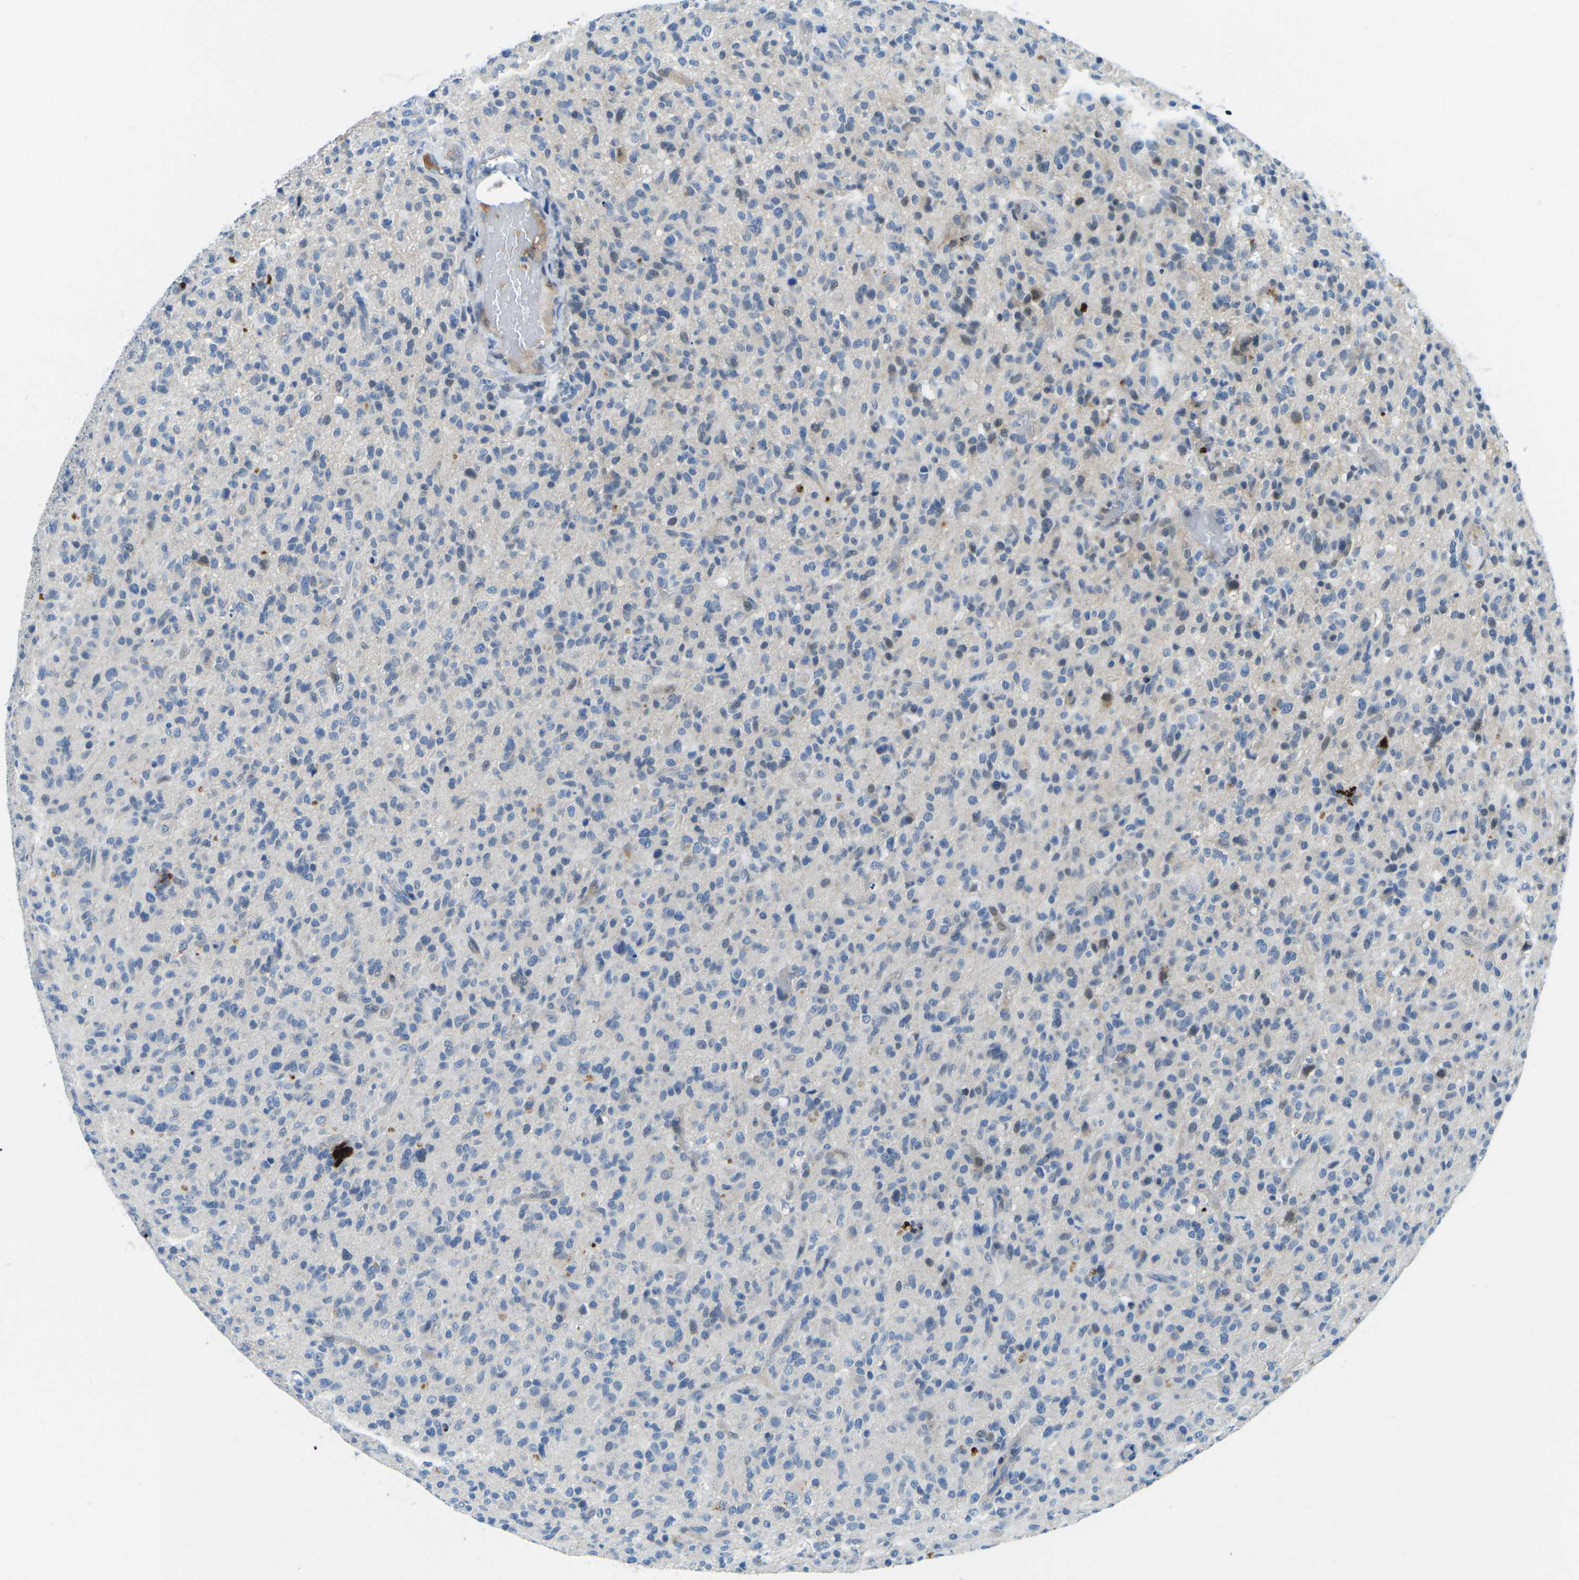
{"staining": {"intensity": "negative", "quantity": "none", "location": "none"}, "tissue": "glioma", "cell_type": "Tumor cells", "image_type": "cancer", "snomed": [{"axis": "morphology", "description": "Glioma, malignant, High grade"}, {"axis": "topography", "description": "Brain"}], "caption": "The histopathology image shows no significant staining in tumor cells of glioma. (DAB IHC, high magnification).", "gene": "CFB", "patient": {"sex": "male", "age": 71}}